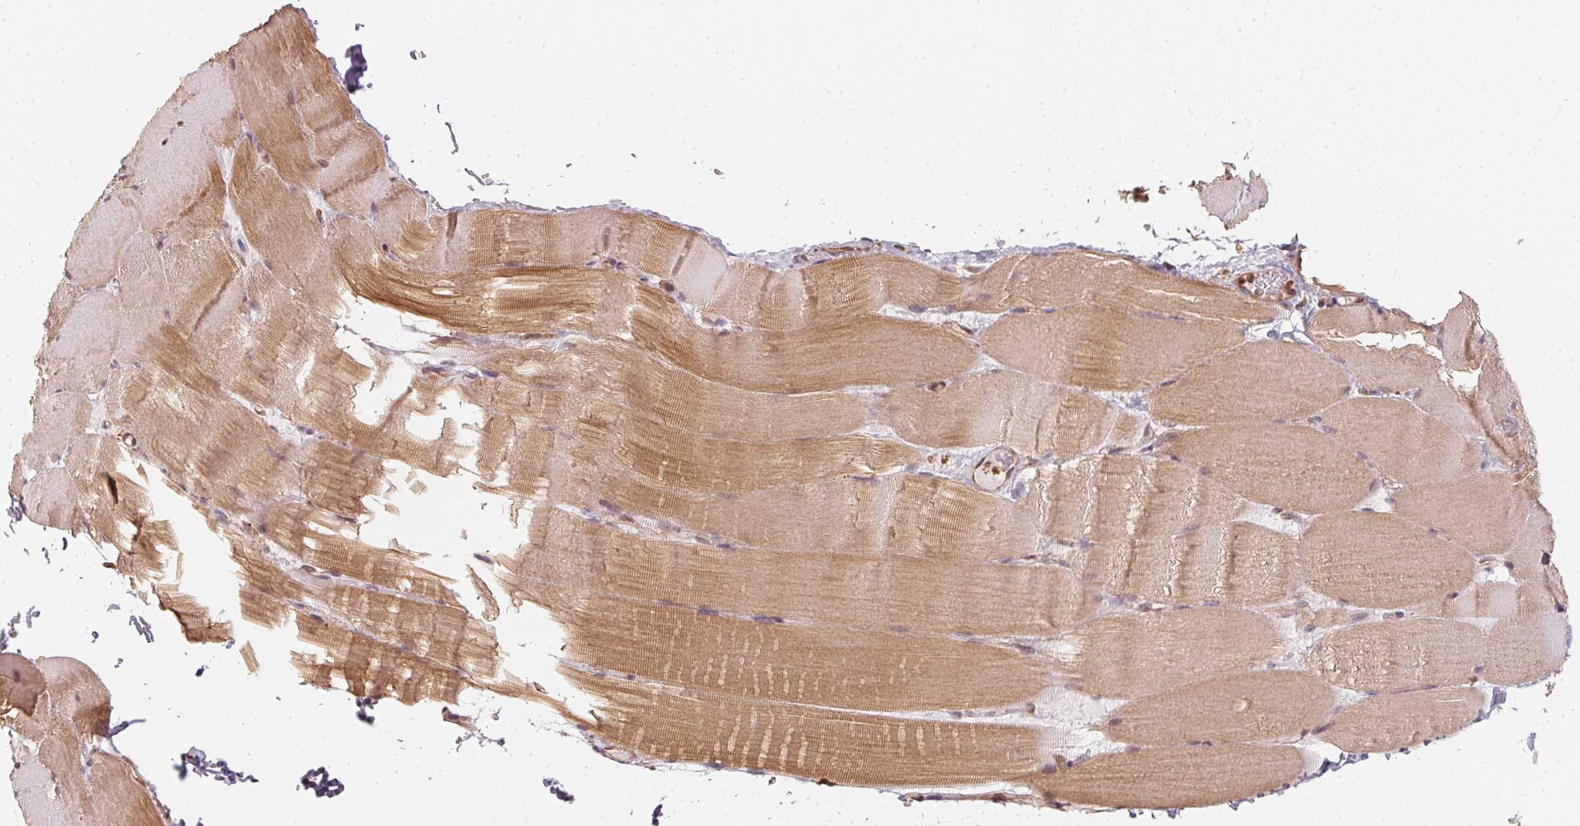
{"staining": {"intensity": "moderate", "quantity": "25%-75%", "location": "cytoplasmic/membranous"}, "tissue": "skeletal muscle", "cell_type": "Myocytes", "image_type": "normal", "snomed": [{"axis": "morphology", "description": "Normal tissue, NOS"}, {"axis": "topography", "description": "Skeletal muscle"}], "caption": "Protein staining of unremarkable skeletal muscle shows moderate cytoplasmic/membranous staining in about 25%-75% of myocytes.", "gene": "STRN4", "patient": {"sex": "female", "age": 37}}